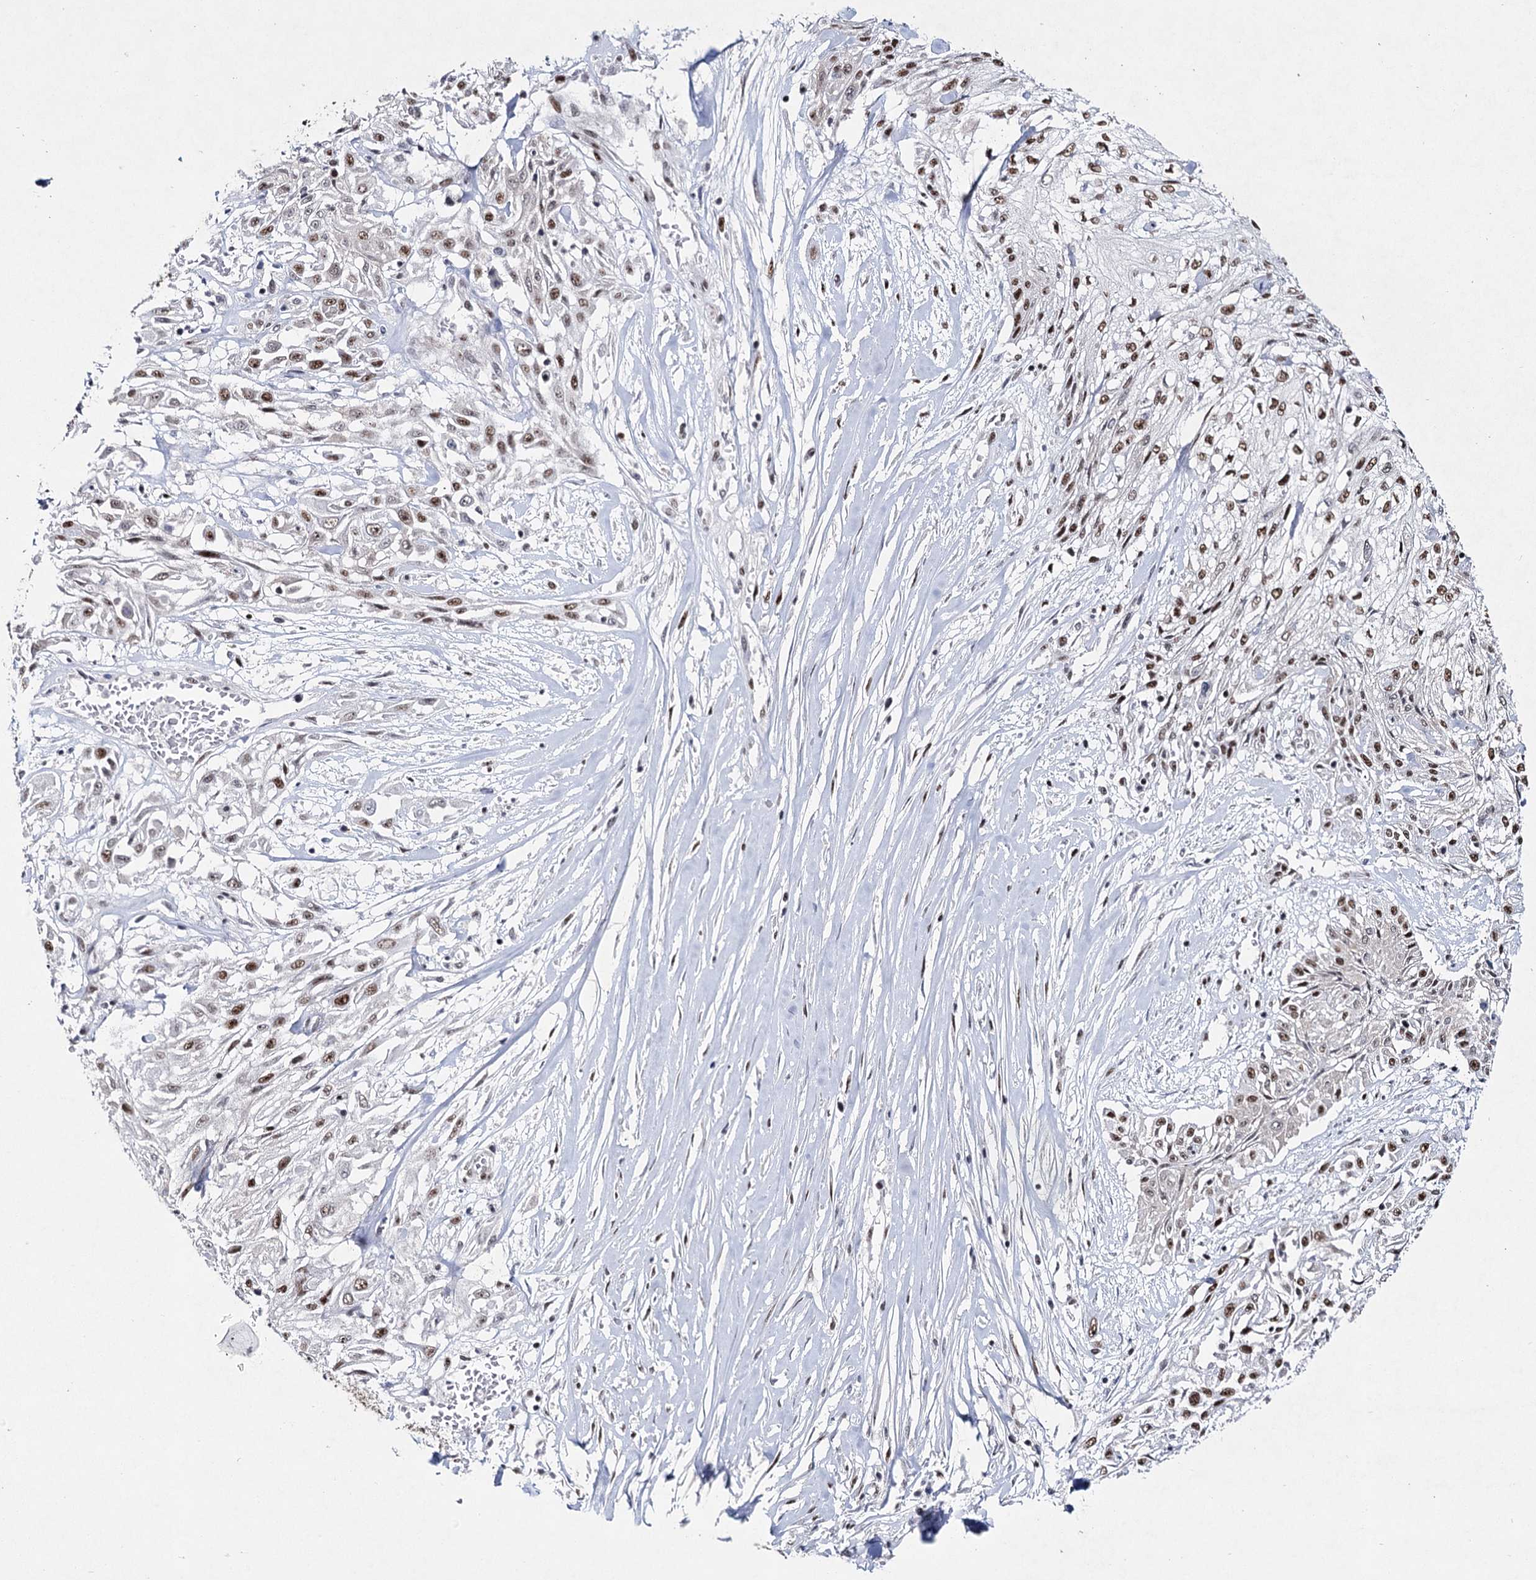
{"staining": {"intensity": "moderate", "quantity": ">75%", "location": "nuclear"}, "tissue": "skin cancer", "cell_type": "Tumor cells", "image_type": "cancer", "snomed": [{"axis": "morphology", "description": "Squamous cell carcinoma, NOS"}, {"axis": "morphology", "description": "Squamous cell carcinoma, metastatic, NOS"}, {"axis": "topography", "description": "Skin"}, {"axis": "topography", "description": "Lymph node"}], "caption": "Immunohistochemistry (IHC) histopathology image of neoplastic tissue: human skin cancer (metastatic squamous cell carcinoma) stained using immunohistochemistry (IHC) exhibits medium levels of moderate protein expression localized specifically in the nuclear of tumor cells, appearing as a nuclear brown color.", "gene": "SCAF8", "patient": {"sex": "male", "age": 75}}